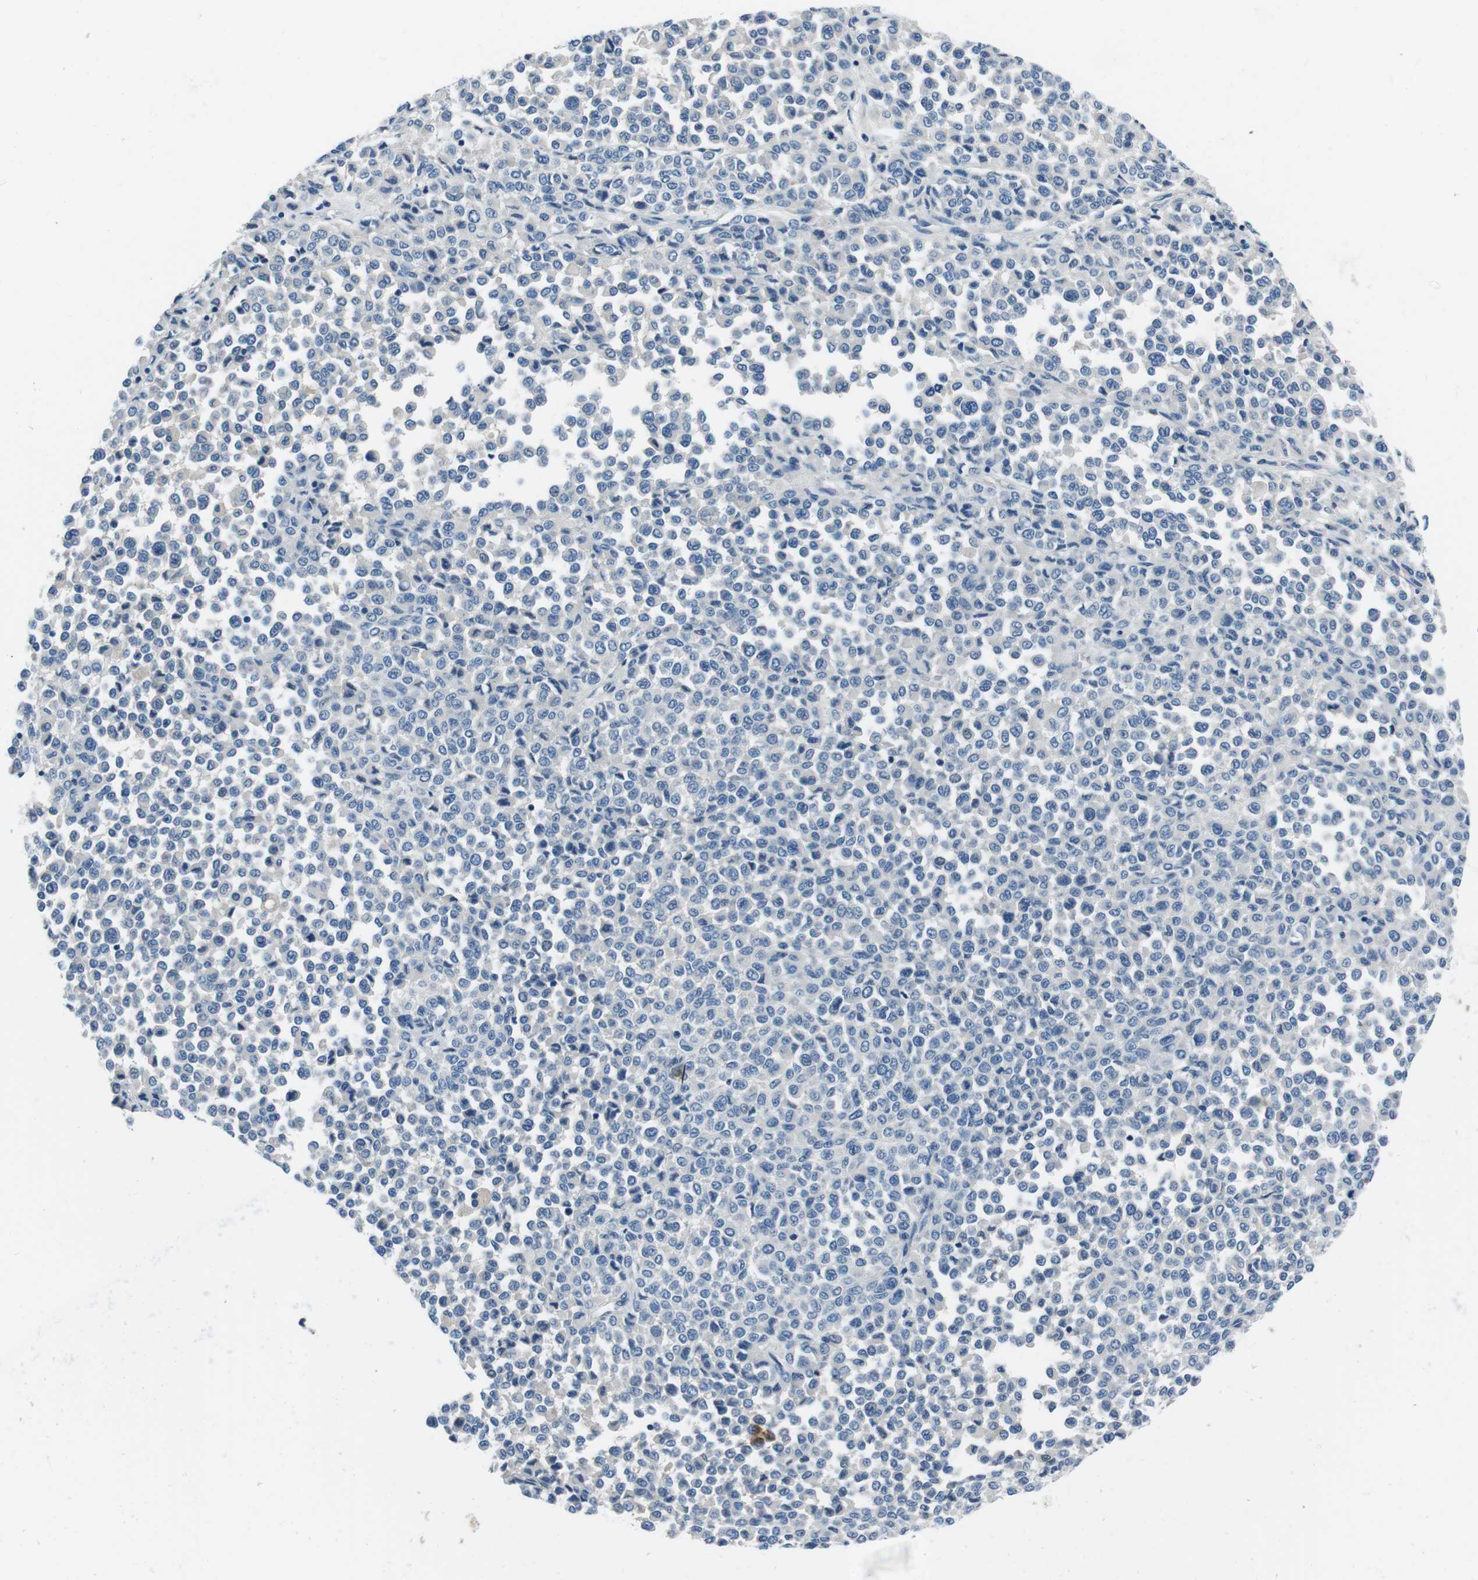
{"staining": {"intensity": "negative", "quantity": "none", "location": "none"}, "tissue": "melanoma", "cell_type": "Tumor cells", "image_type": "cancer", "snomed": [{"axis": "morphology", "description": "Malignant melanoma, Metastatic site"}, {"axis": "topography", "description": "Pancreas"}], "caption": "The micrograph reveals no staining of tumor cells in melanoma.", "gene": "CASQ1", "patient": {"sex": "female", "age": 30}}